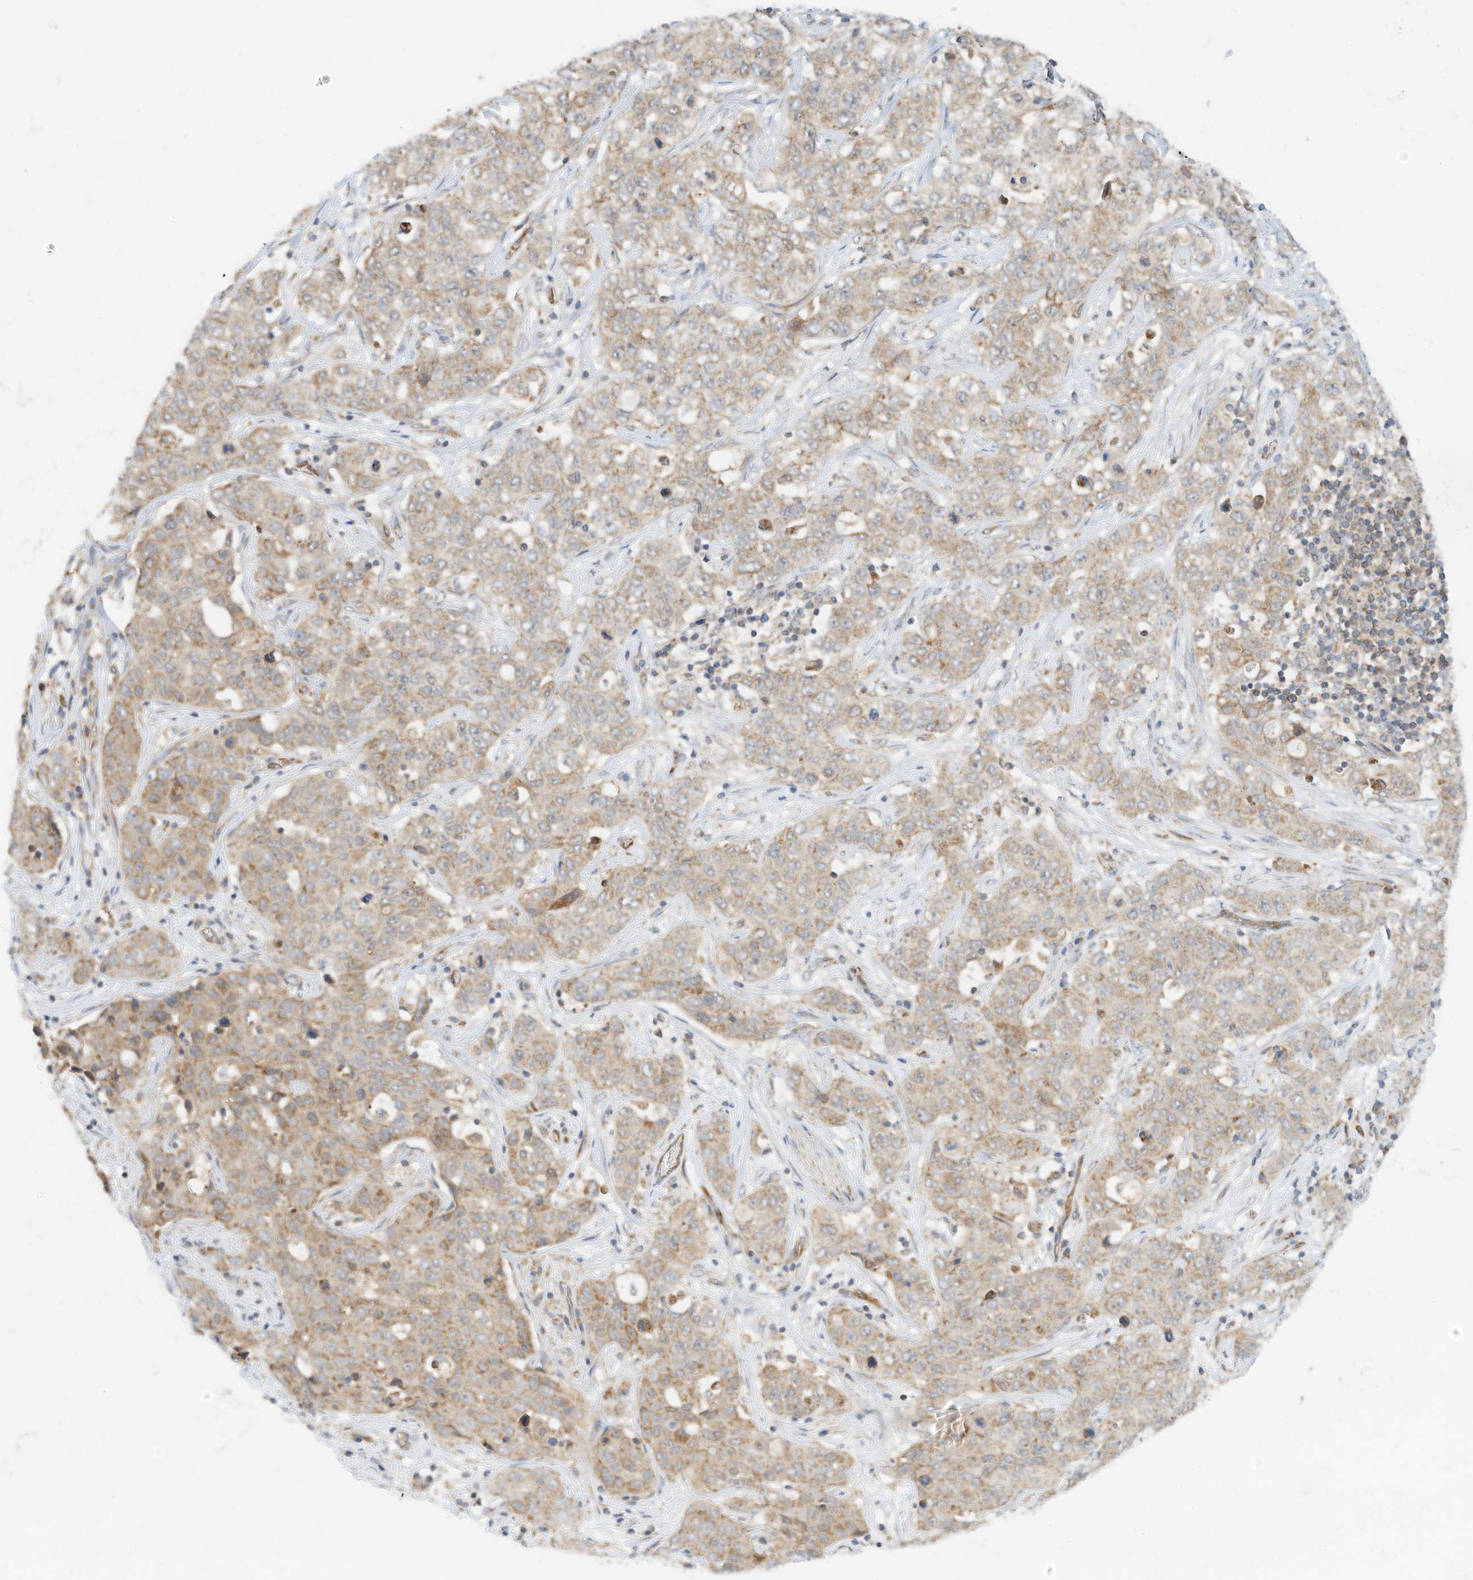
{"staining": {"intensity": "moderate", "quantity": "<25%", "location": "cytoplasmic/membranous"}, "tissue": "stomach cancer", "cell_type": "Tumor cells", "image_type": "cancer", "snomed": [{"axis": "morphology", "description": "Normal tissue, NOS"}, {"axis": "morphology", "description": "Adenocarcinoma, NOS"}, {"axis": "topography", "description": "Lymph node"}, {"axis": "topography", "description": "Stomach"}], "caption": "Human stomach cancer (adenocarcinoma) stained for a protein (brown) displays moderate cytoplasmic/membranous positive expression in approximately <25% of tumor cells.", "gene": "METTL6", "patient": {"sex": "male", "age": 48}}